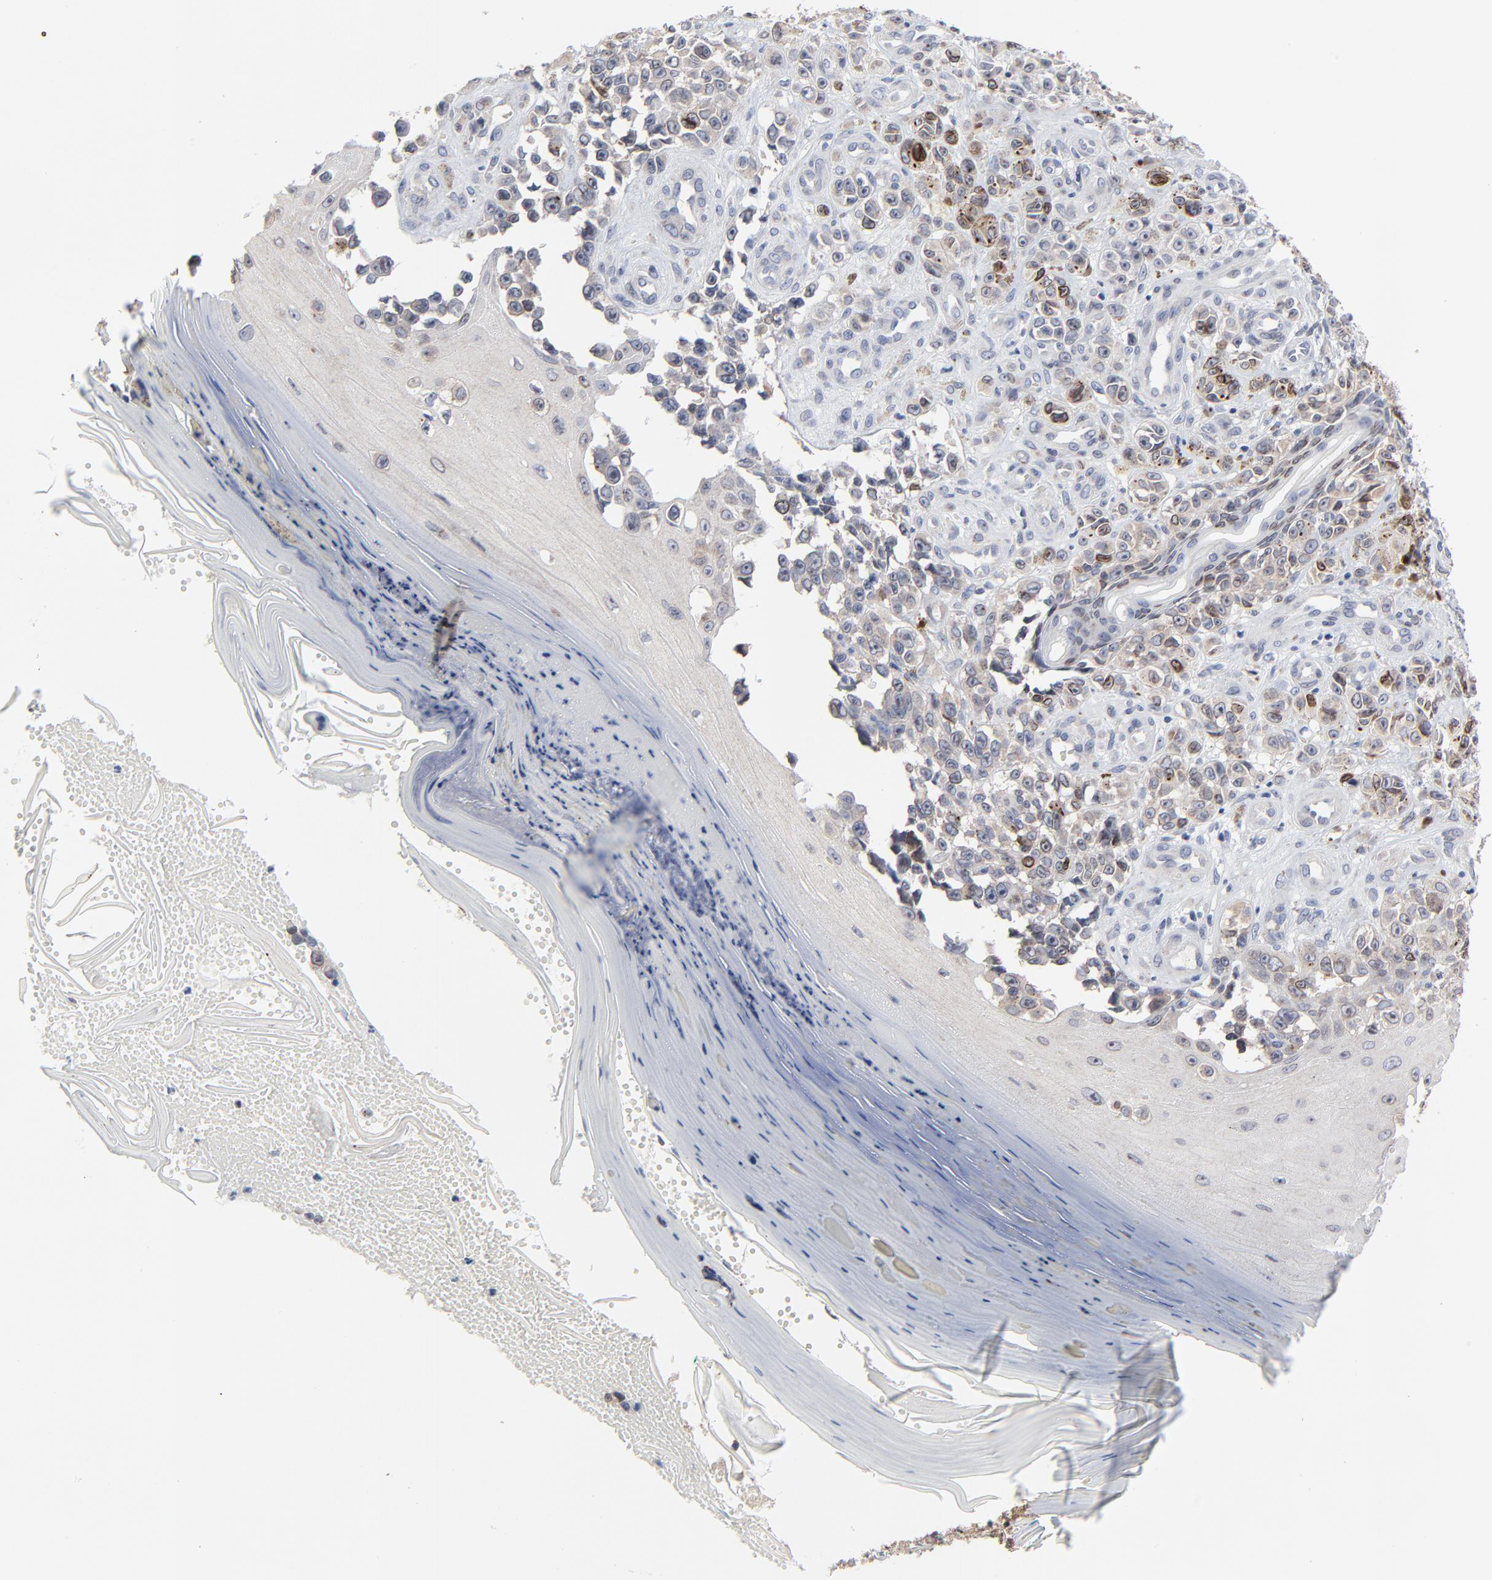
{"staining": {"intensity": "weak", "quantity": "25%-75%", "location": "cytoplasmic/membranous"}, "tissue": "melanoma", "cell_type": "Tumor cells", "image_type": "cancer", "snomed": [{"axis": "morphology", "description": "Malignant melanoma, NOS"}, {"axis": "topography", "description": "Skin"}], "caption": "Protein expression analysis of human malignant melanoma reveals weak cytoplasmic/membranous expression in approximately 25%-75% of tumor cells. The protein of interest is stained brown, and the nuclei are stained in blue (DAB IHC with brightfield microscopy, high magnification).", "gene": "NLGN3", "patient": {"sex": "female", "age": 82}}